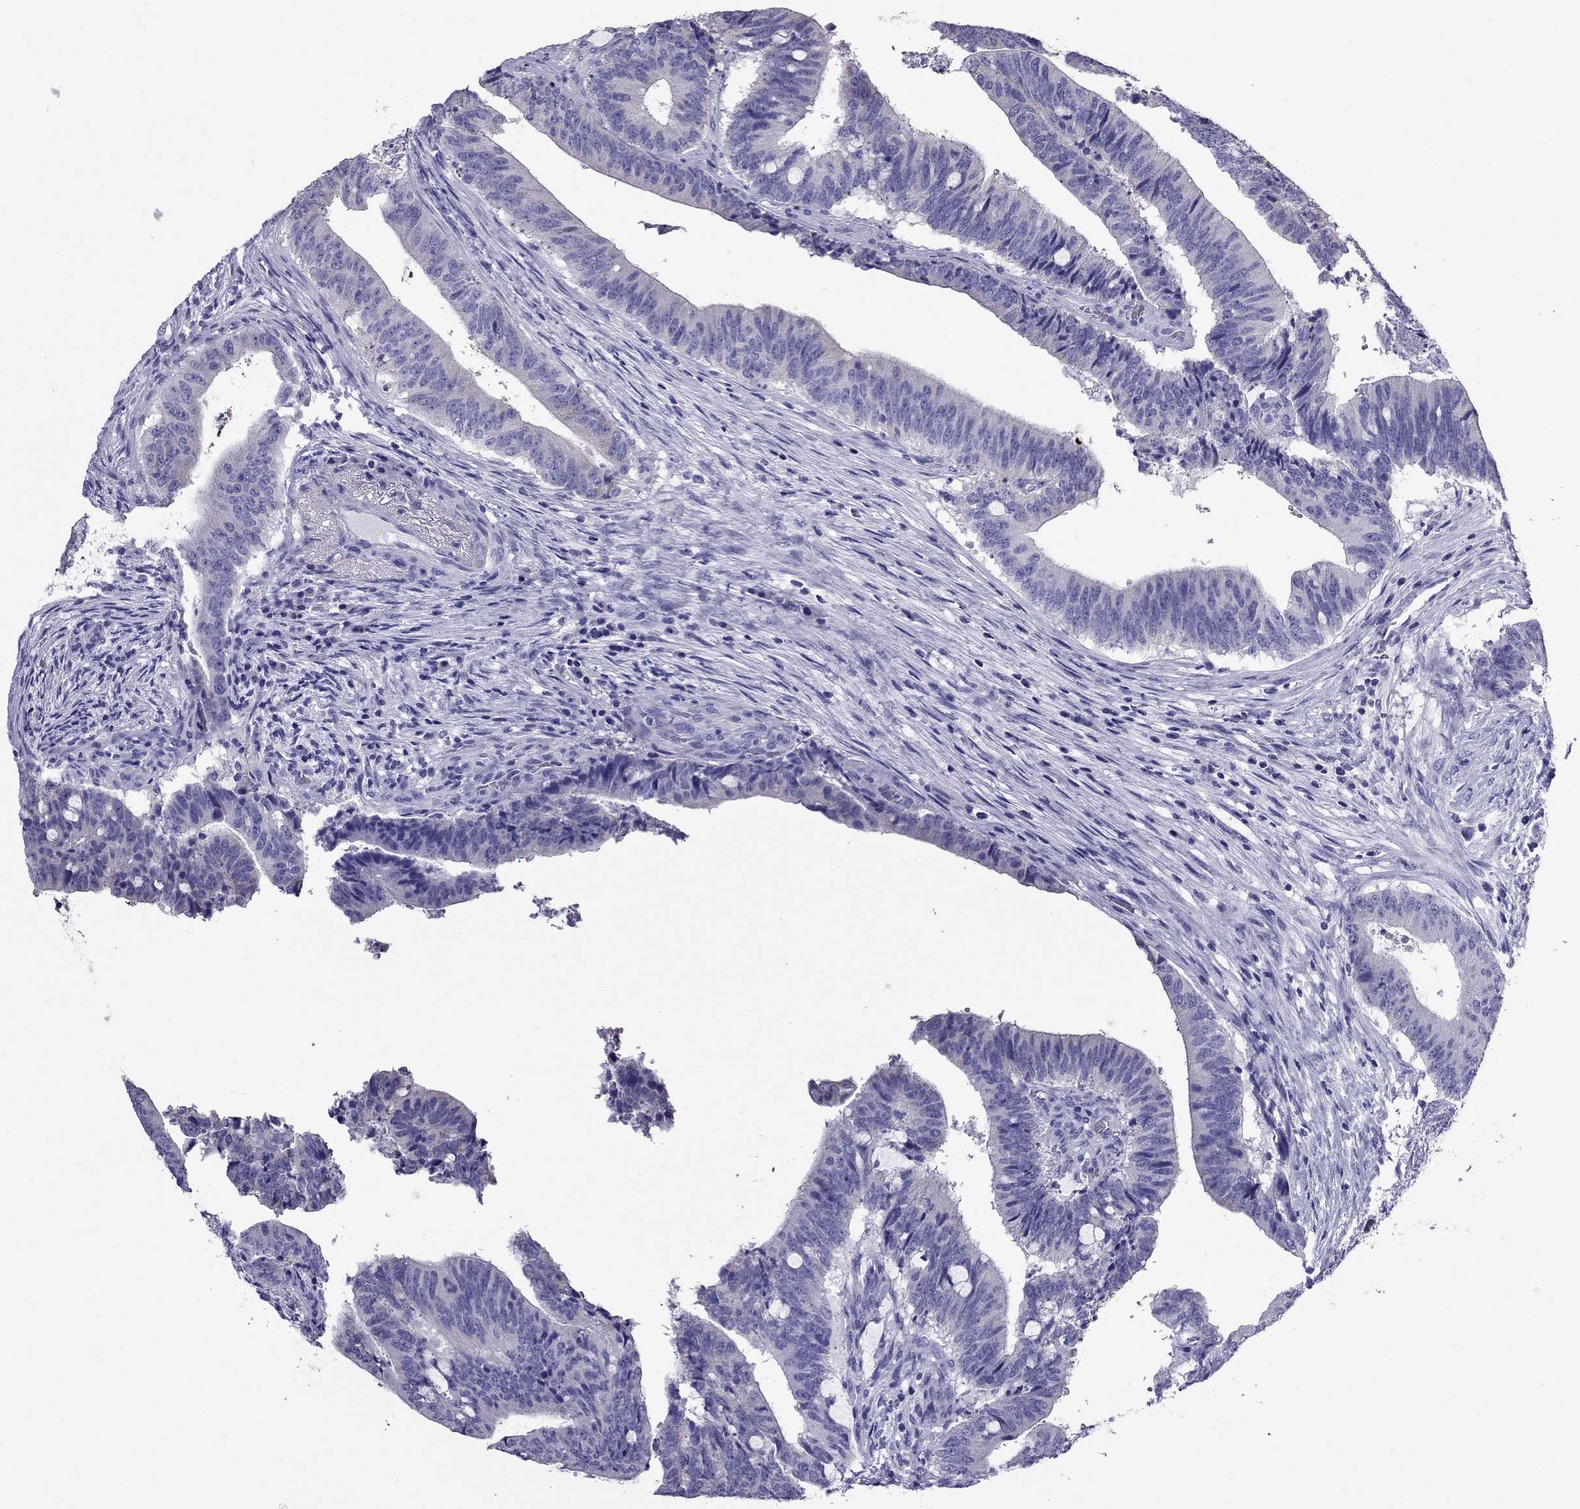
{"staining": {"intensity": "weak", "quantity": "<25%", "location": "cytoplasmic/membranous"}, "tissue": "colorectal cancer", "cell_type": "Tumor cells", "image_type": "cancer", "snomed": [{"axis": "morphology", "description": "Adenocarcinoma, NOS"}, {"axis": "topography", "description": "Colon"}], "caption": "Micrograph shows no significant protein positivity in tumor cells of colorectal adenocarcinoma.", "gene": "TTLL13", "patient": {"sex": "female", "age": 43}}